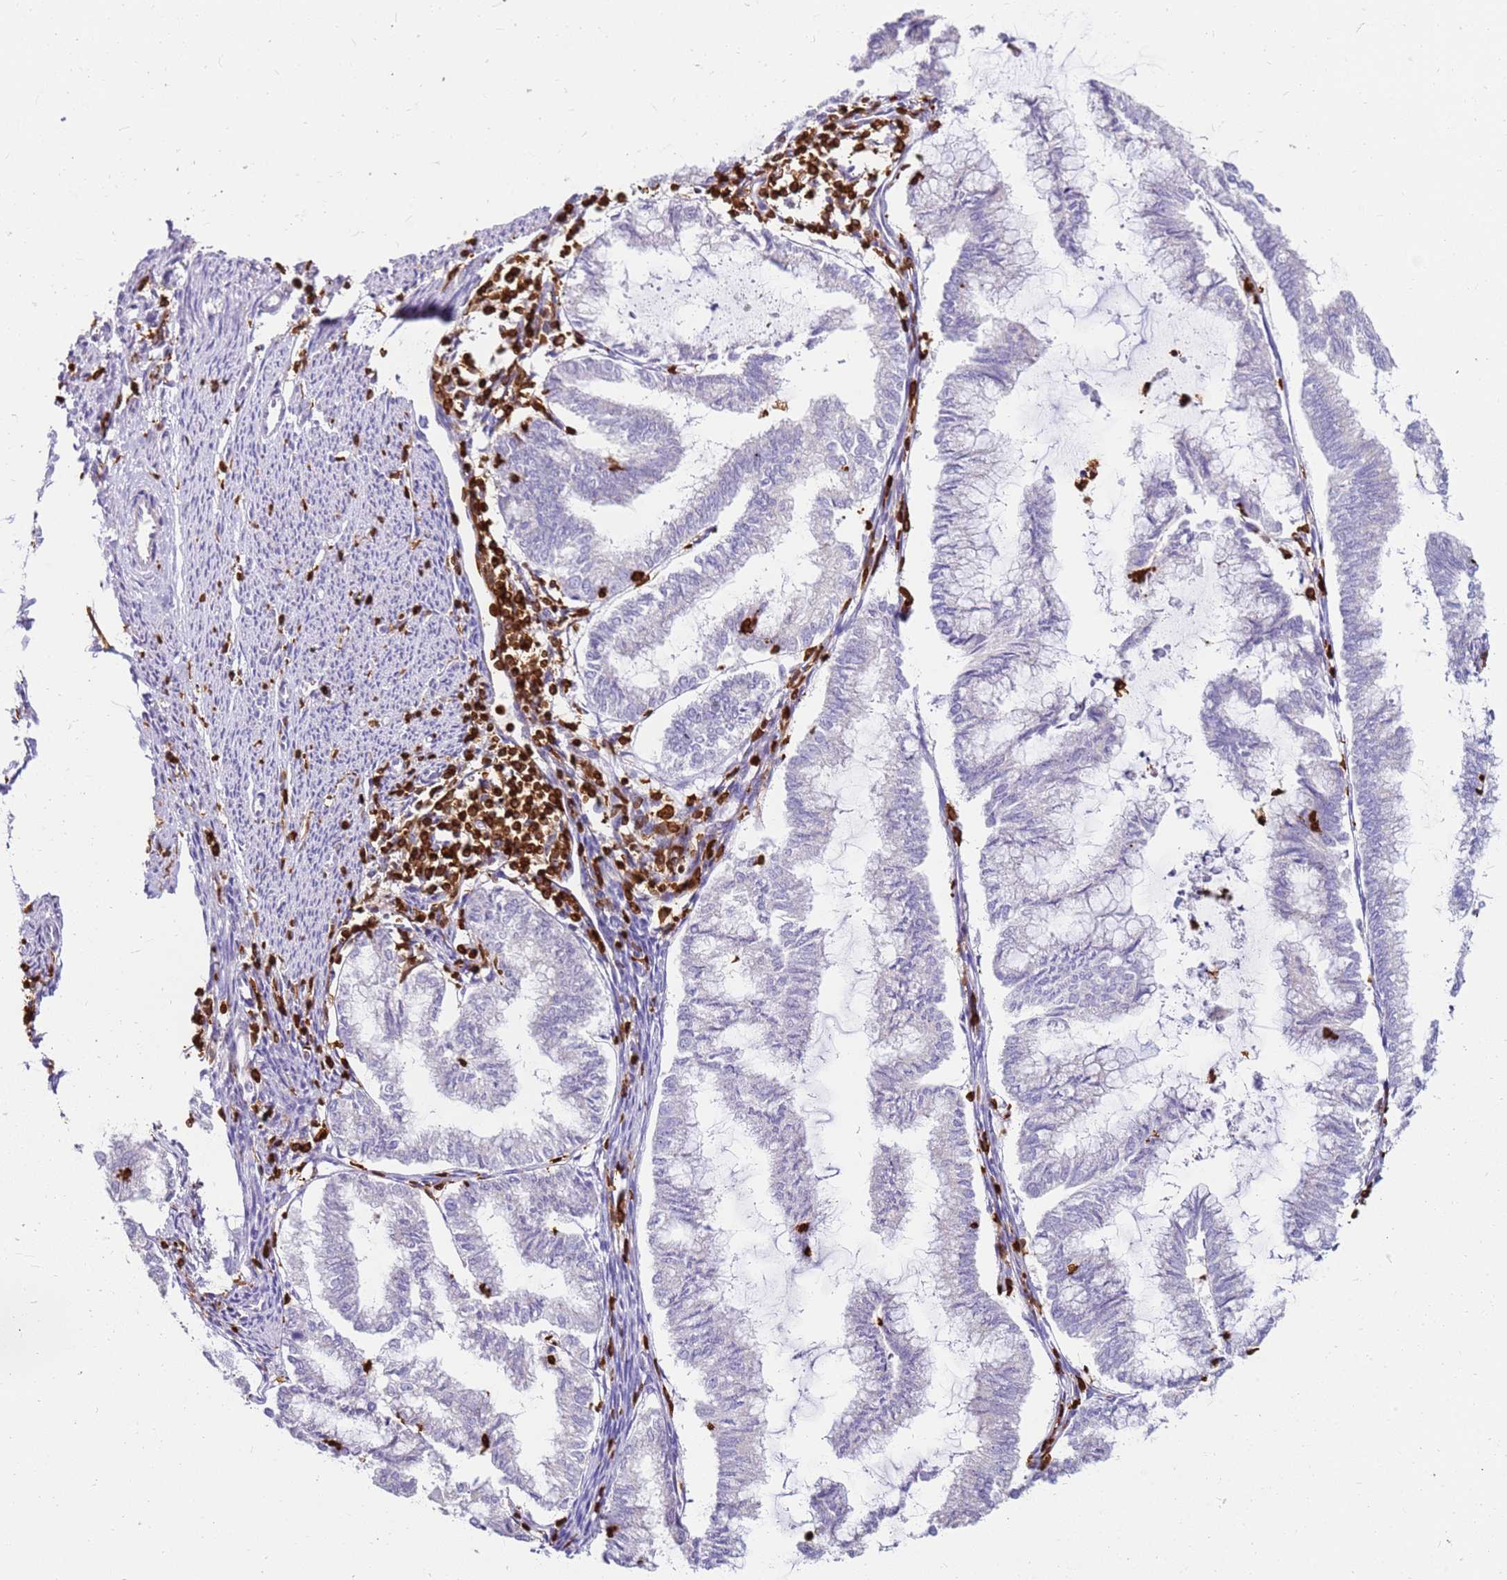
{"staining": {"intensity": "negative", "quantity": "none", "location": "none"}, "tissue": "endometrial cancer", "cell_type": "Tumor cells", "image_type": "cancer", "snomed": [{"axis": "morphology", "description": "Adenocarcinoma, NOS"}, {"axis": "topography", "description": "Endometrium"}], "caption": "Adenocarcinoma (endometrial) was stained to show a protein in brown. There is no significant staining in tumor cells.", "gene": "CORO1A", "patient": {"sex": "female", "age": 79}}